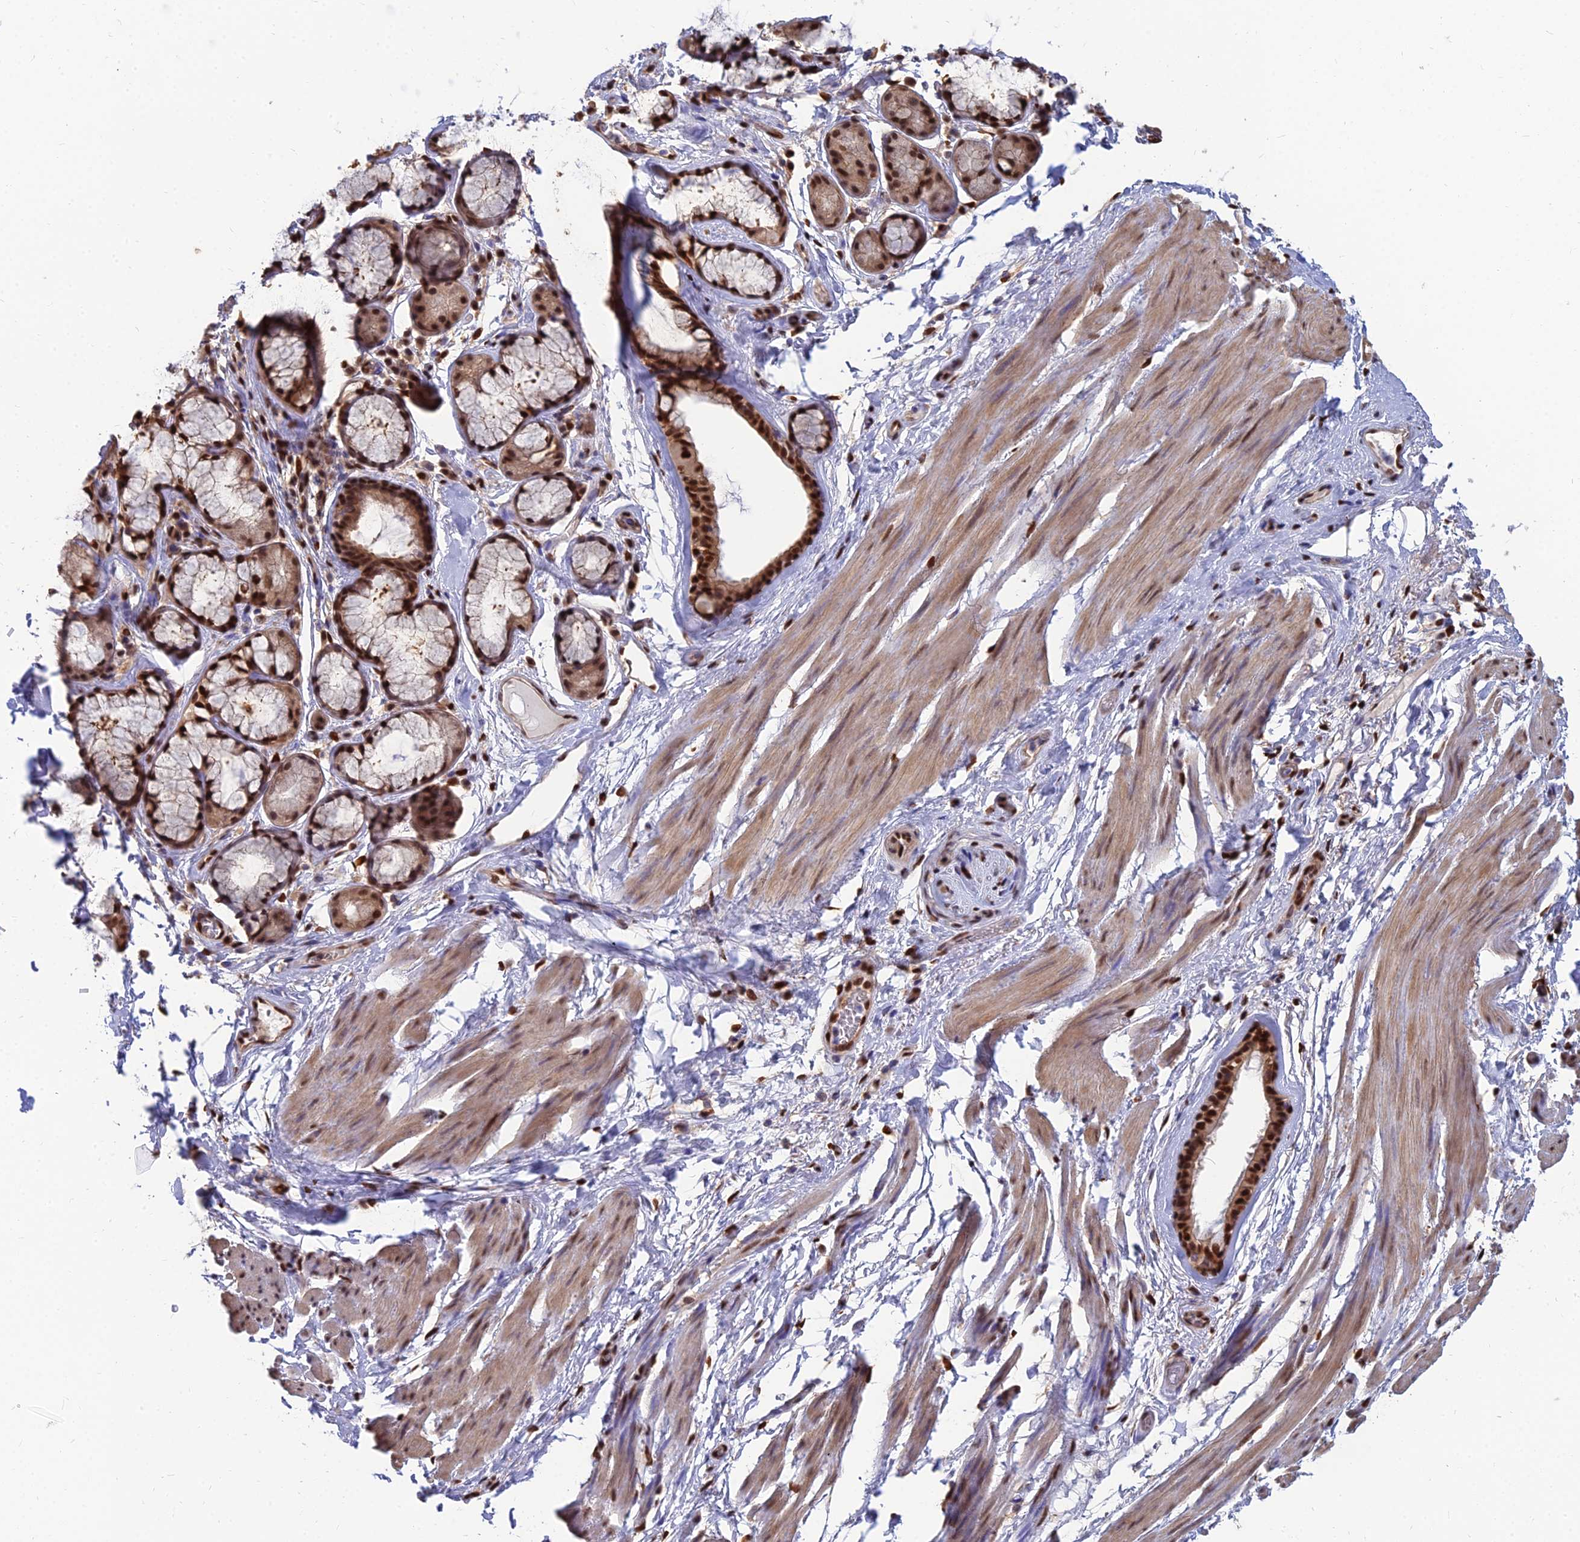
{"staining": {"intensity": "moderate", "quantity": ">75%", "location": "nuclear"}, "tissue": "adipose tissue", "cell_type": "Adipocytes", "image_type": "normal", "snomed": [{"axis": "morphology", "description": "Normal tissue, NOS"}, {"axis": "topography", "description": "Cartilage tissue"}], "caption": "There is medium levels of moderate nuclear expression in adipocytes of normal adipose tissue, as demonstrated by immunohistochemical staining (brown color).", "gene": "DNPEP", "patient": {"sex": "female", "age": 63}}